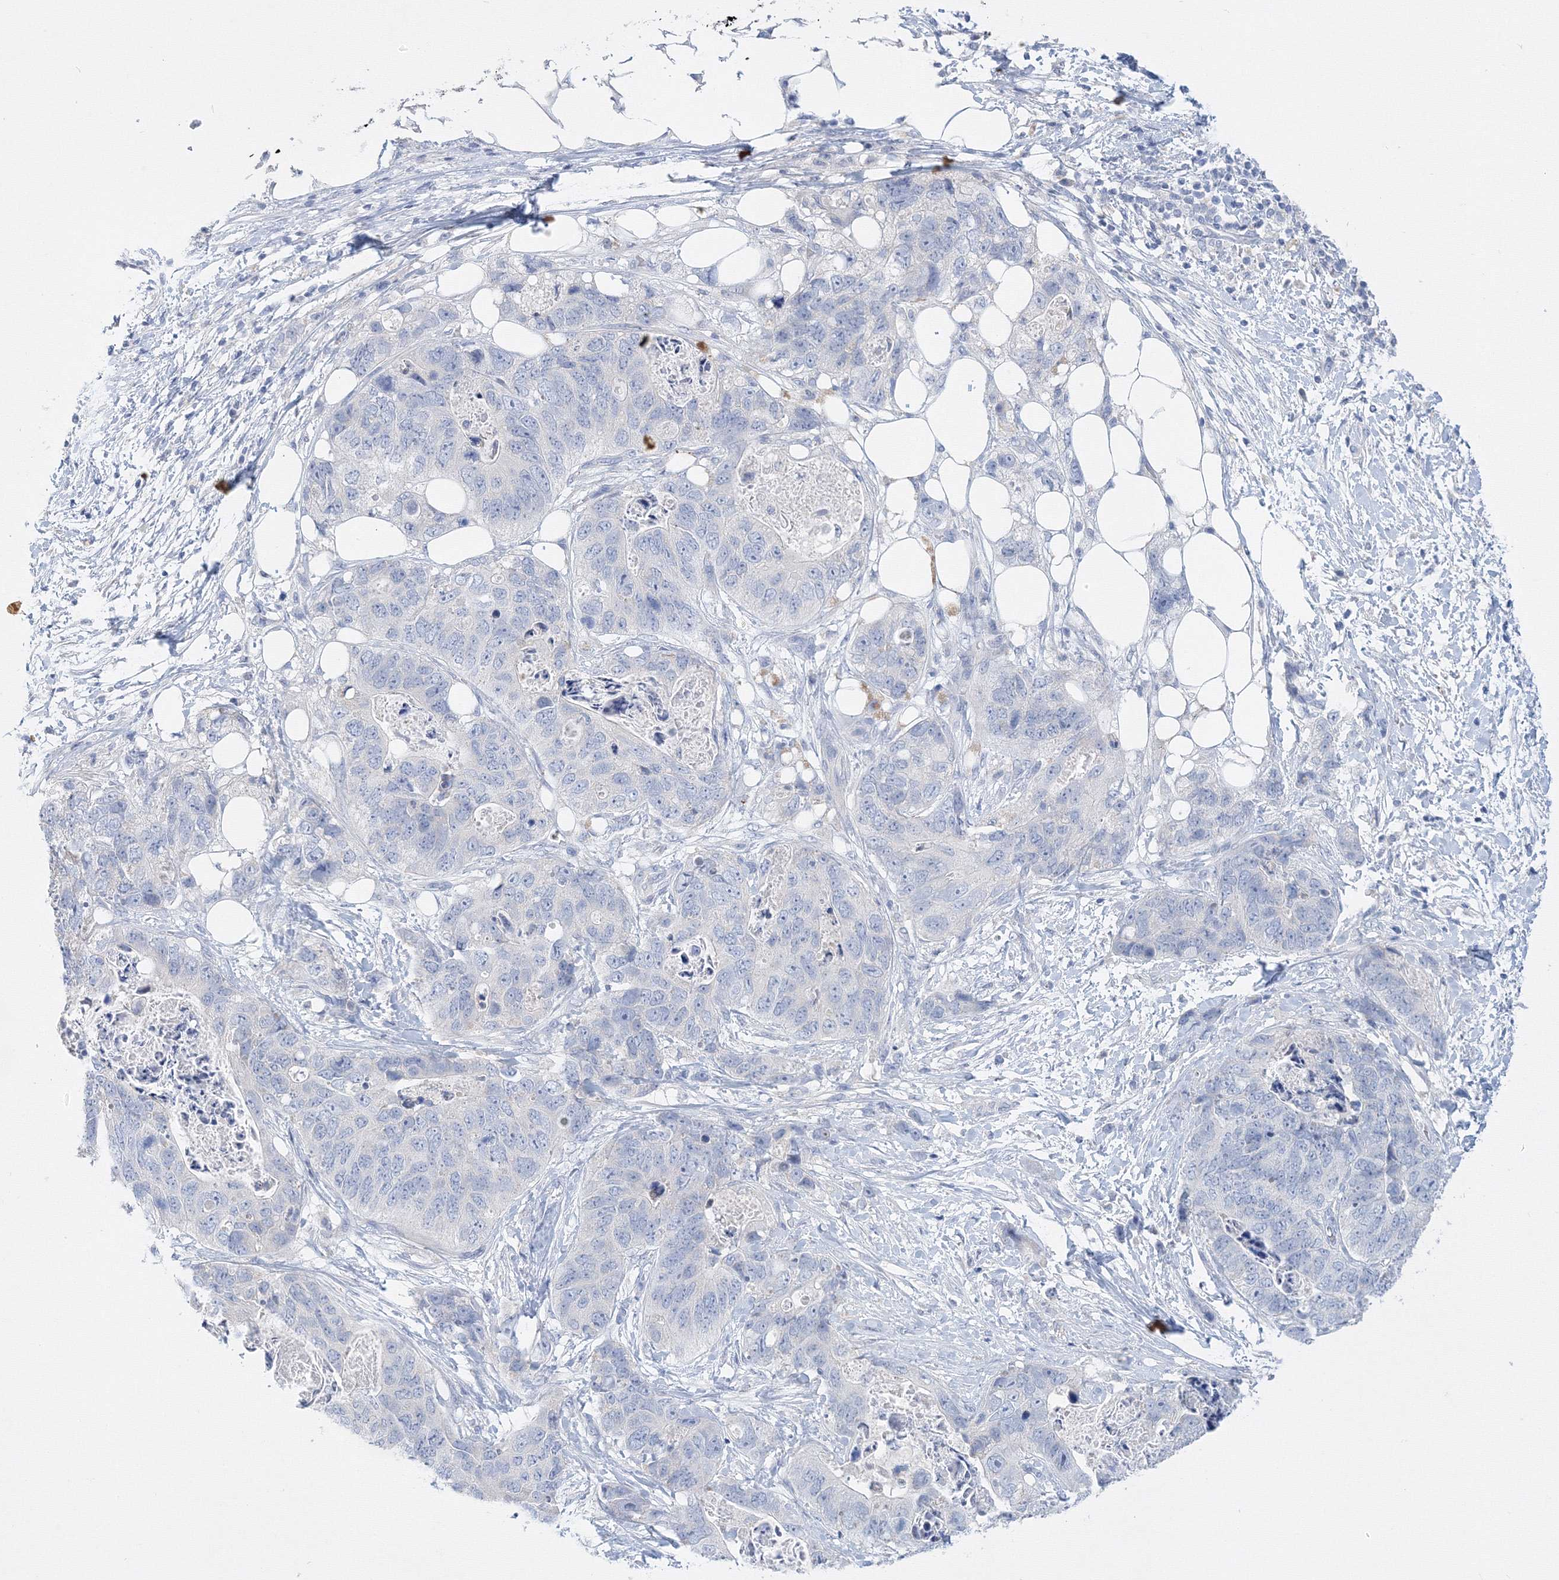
{"staining": {"intensity": "negative", "quantity": "none", "location": "none"}, "tissue": "stomach cancer", "cell_type": "Tumor cells", "image_type": "cancer", "snomed": [{"axis": "morphology", "description": "Adenocarcinoma, NOS"}, {"axis": "topography", "description": "Stomach"}], "caption": "Immunohistochemical staining of adenocarcinoma (stomach) displays no significant staining in tumor cells.", "gene": "AASDH", "patient": {"sex": "female", "age": 89}}